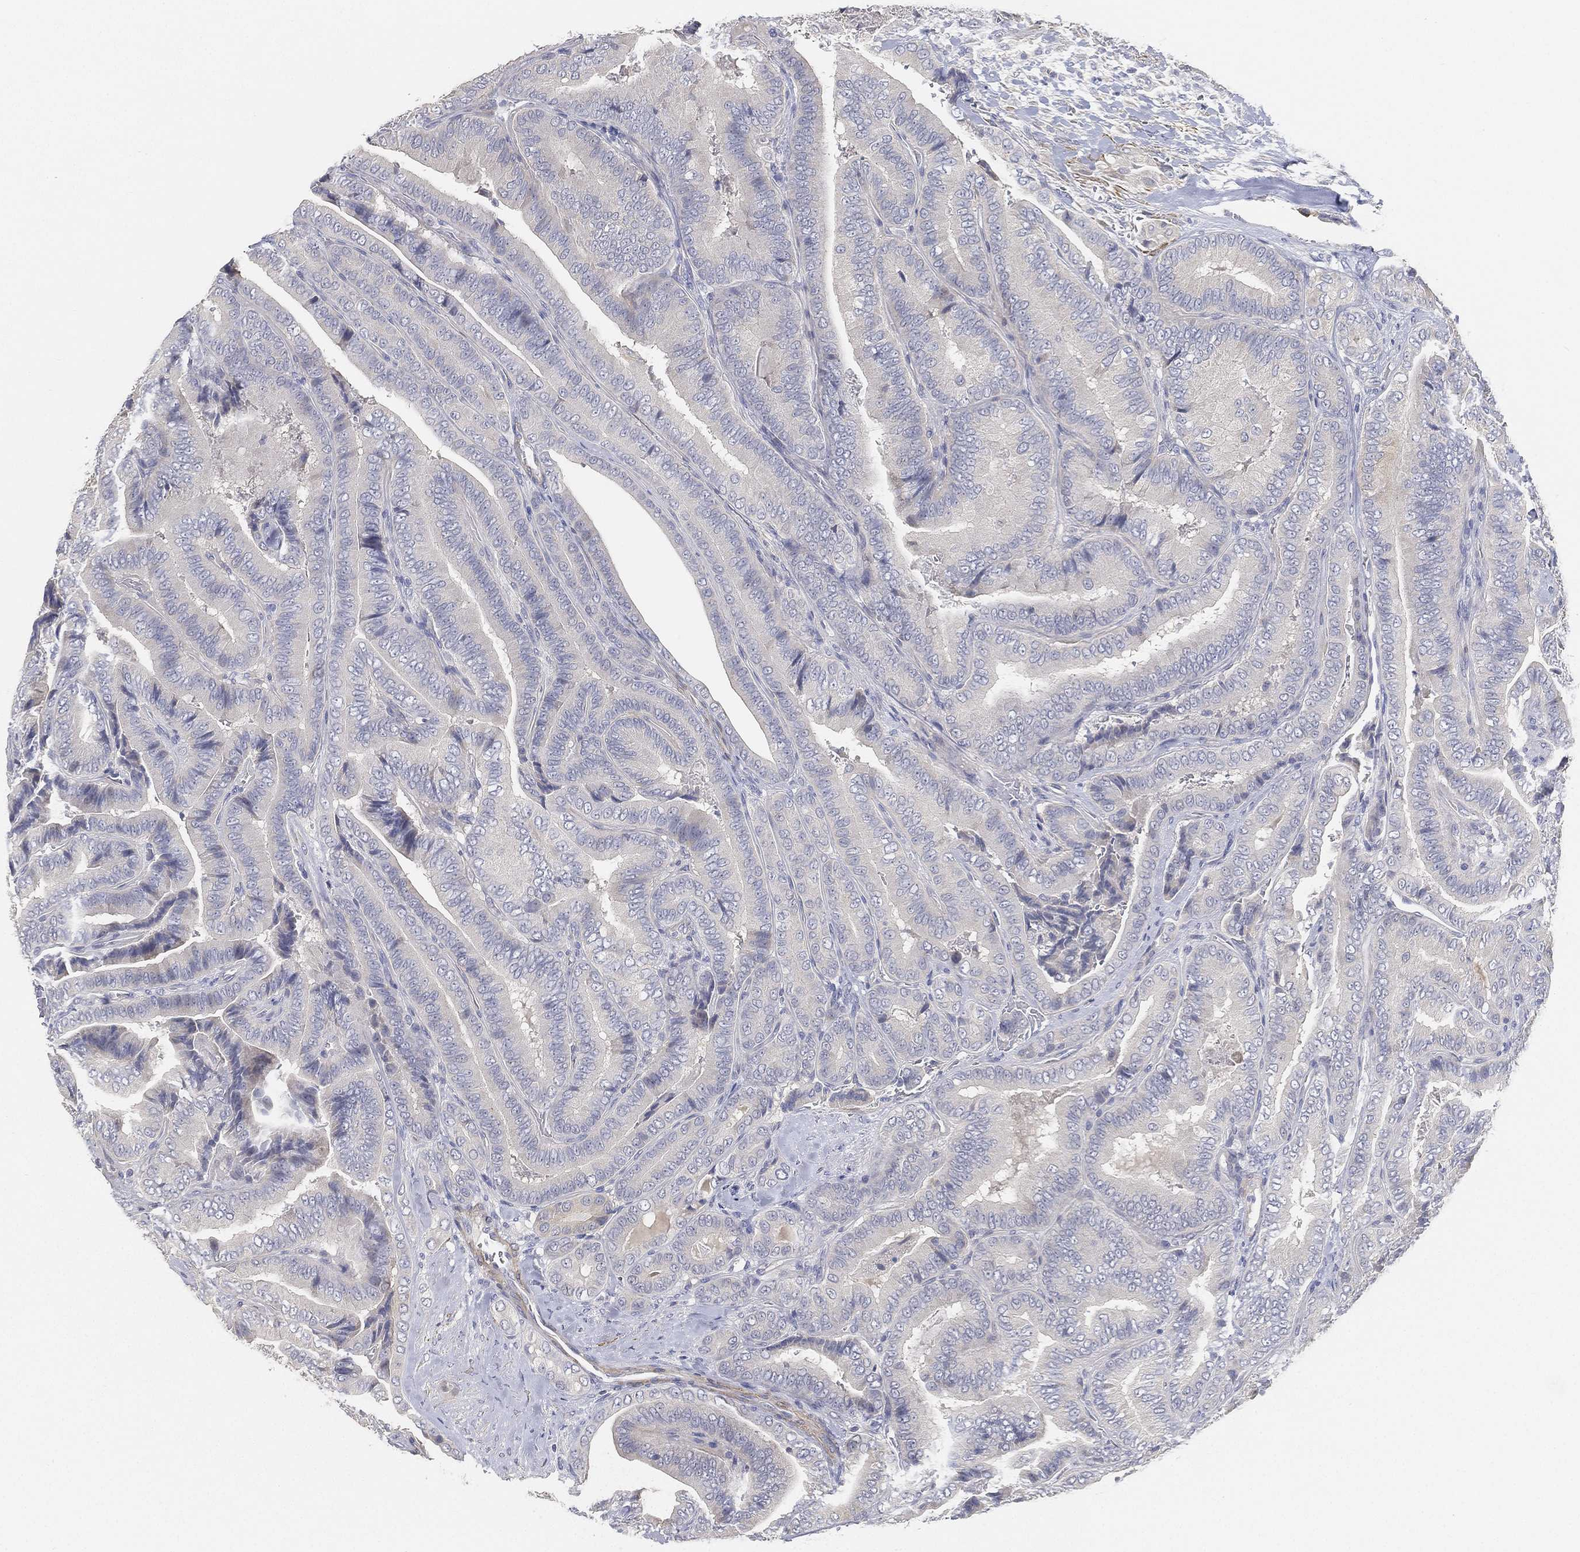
{"staining": {"intensity": "negative", "quantity": "none", "location": "none"}, "tissue": "thyroid cancer", "cell_type": "Tumor cells", "image_type": "cancer", "snomed": [{"axis": "morphology", "description": "Papillary adenocarcinoma, NOS"}, {"axis": "topography", "description": "Thyroid gland"}], "caption": "Immunohistochemistry (IHC) photomicrograph of neoplastic tissue: thyroid cancer stained with DAB (3,3'-diaminobenzidine) demonstrates no significant protein expression in tumor cells.", "gene": "GPR61", "patient": {"sex": "male", "age": 61}}